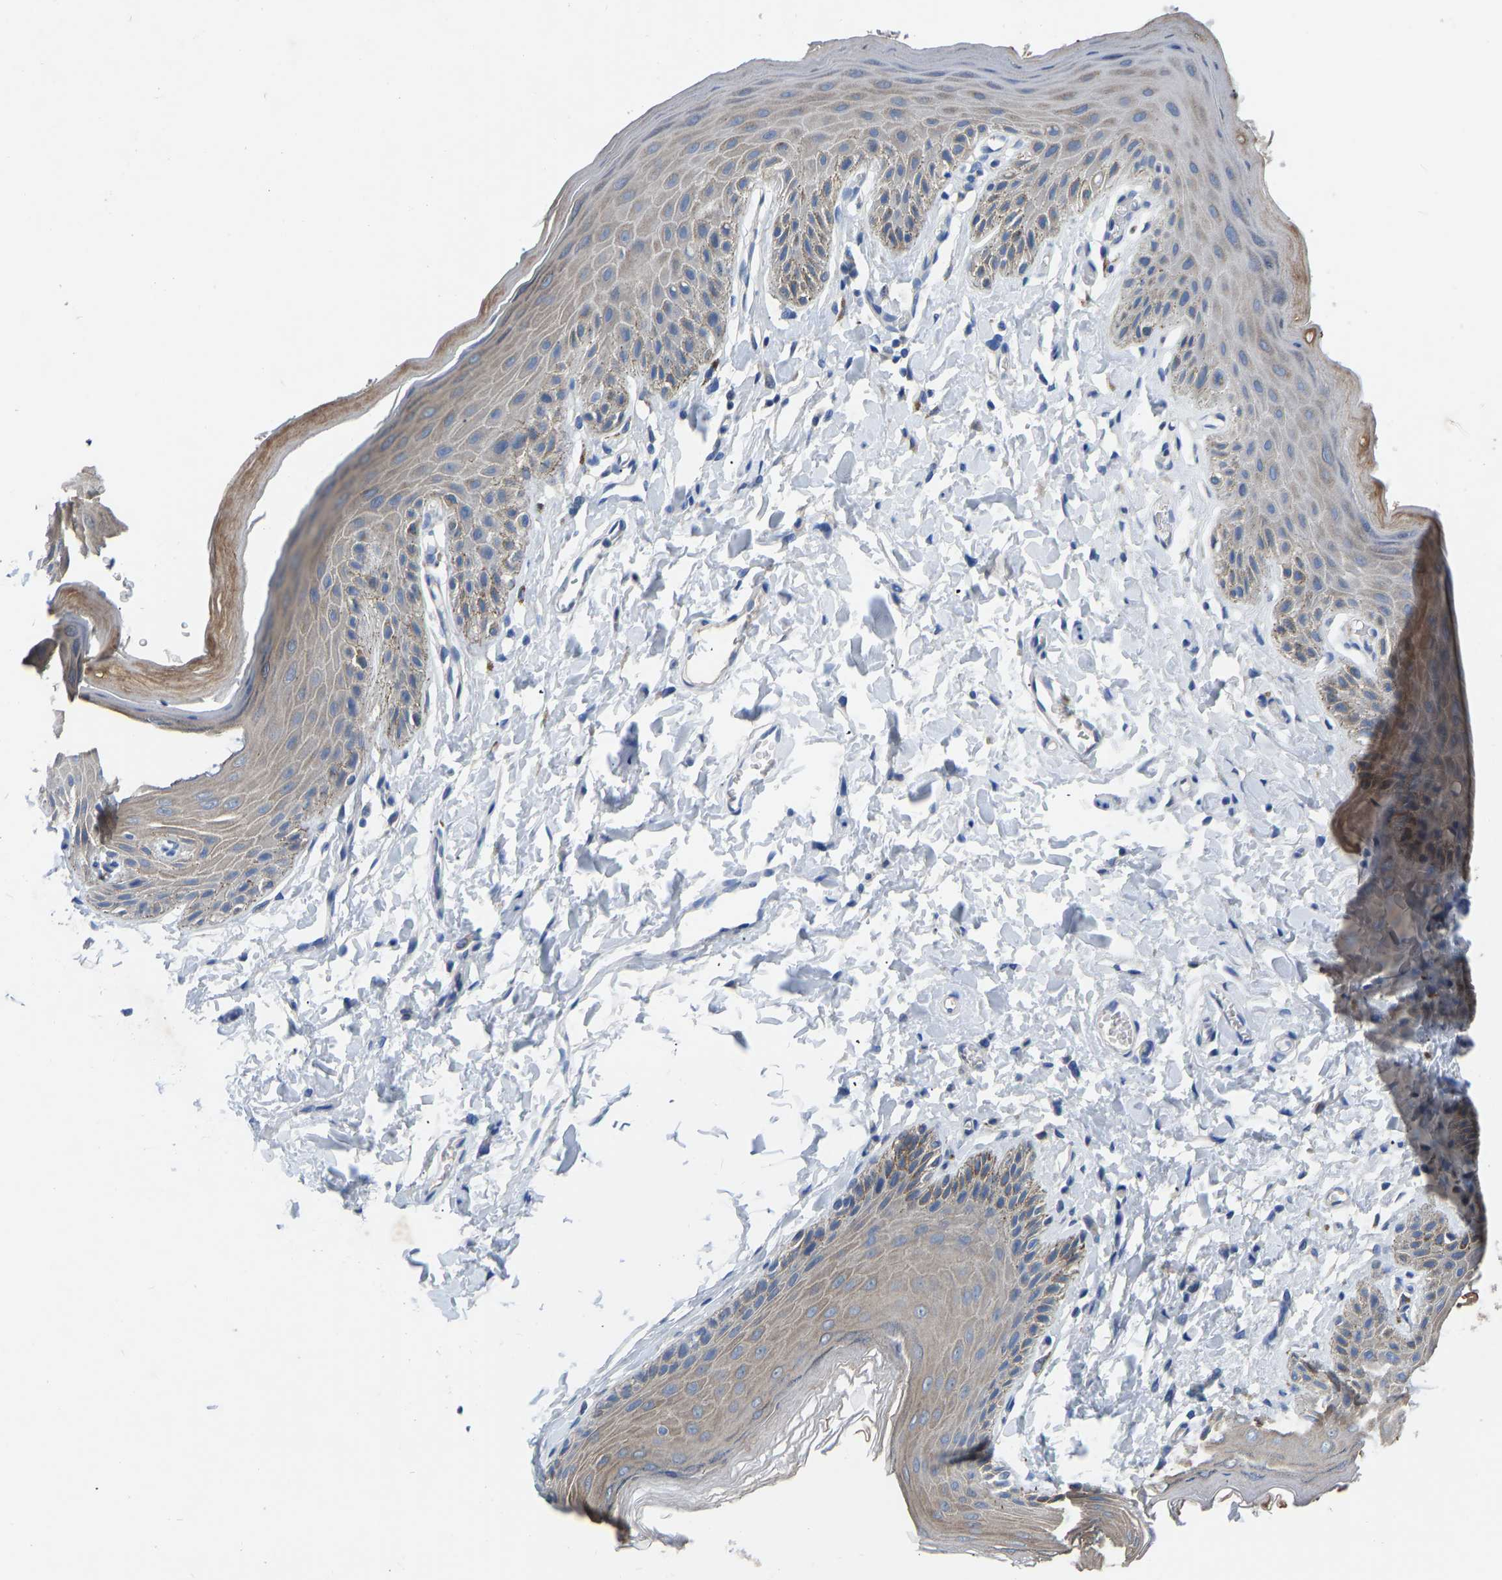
{"staining": {"intensity": "moderate", "quantity": "<25%", "location": "cytoplasmic/membranous"}, "tissue": "skin", "cell_type": "Epidermal cells", "image_type": "normal", "snomed": [{"axis": "morphology", "description": "Normal tissue, NOS"}, {"axis": "topography", "description": "Anal"}], "caption": "Skin stained for a protein (brown) reveals moderate cytoplasmic/membranous positive positivity in approximately <25% of epidermal cells.", "gene": "RBP1", "patient": {"sex": "male", "age": 44}}